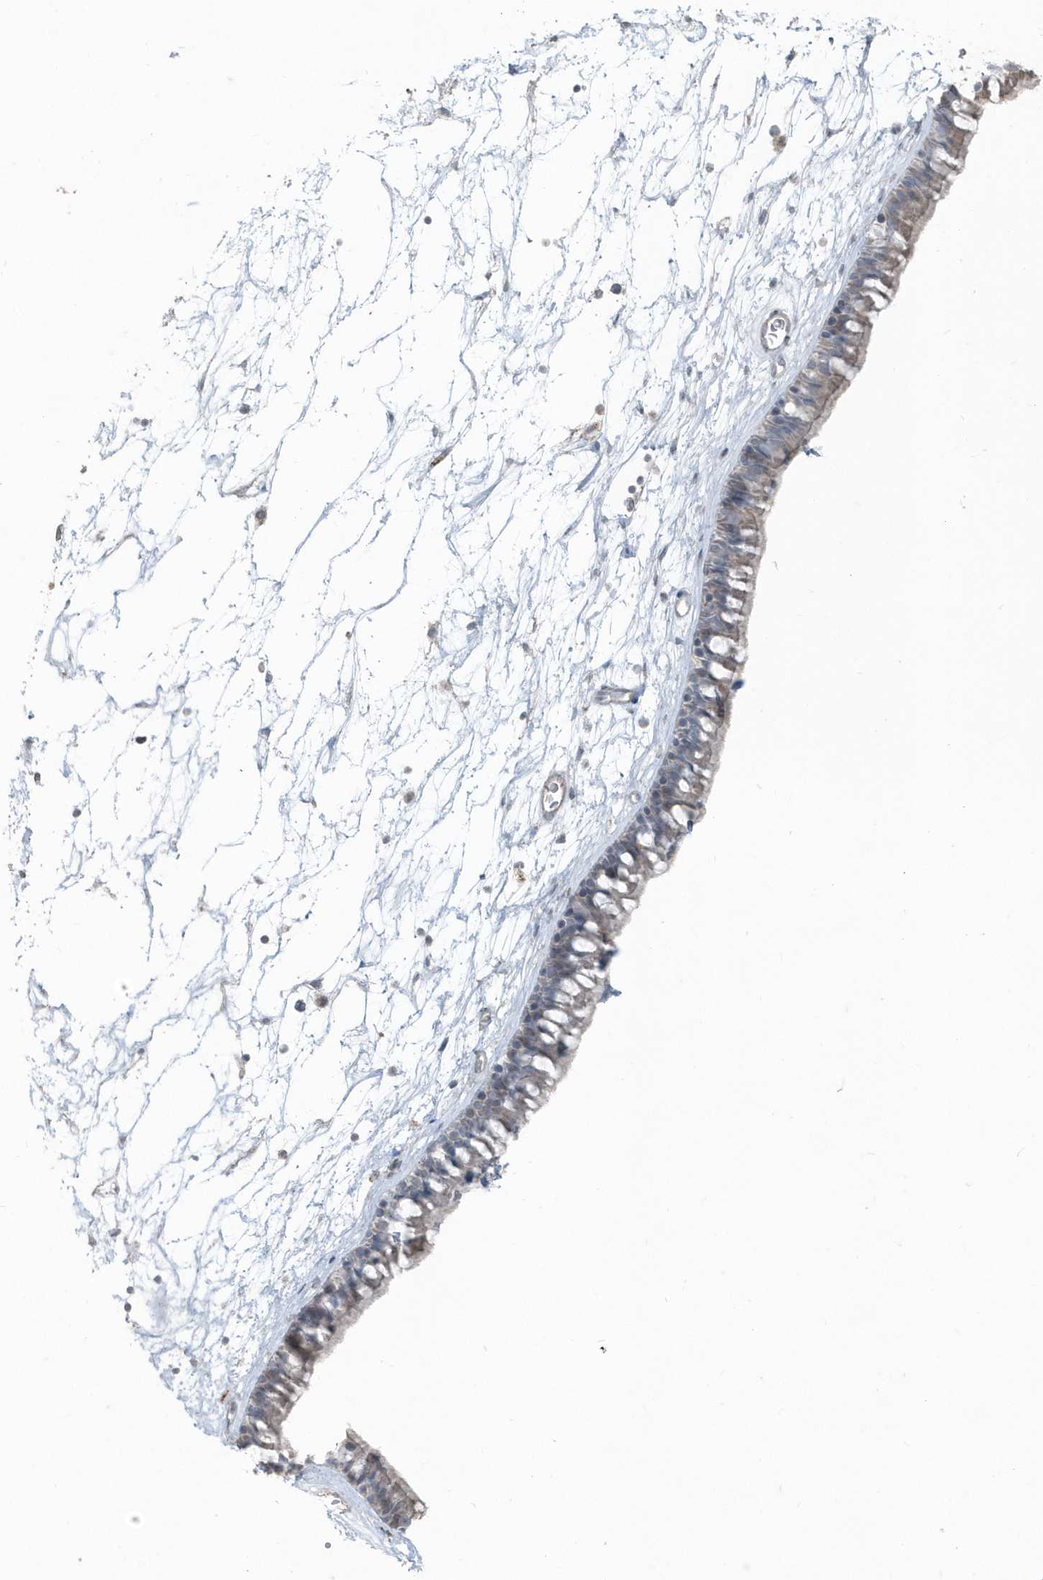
{"staining": {"intensity": "negative", "quantity": "none", "location": "none"}, "tissue": "nasopharynx", "cell_type": "Respiratory epithelial cells", "image_type": "normal", "snomed": [{"axis": "morphology", "description": "Normal tissue, NOS"}, {"axis": "topography", "description": "Nasopharynx"}], "caption": "Immunohistochemistry micrograph of normal nasopharynx: human nasopharynx stained with DAB (3,3'-diaminobenzidine) demonstrates no significant protein positivity in respiratory epithelial cells. (DAB (3,3'-diaminobenzidine) immunohistochemistry, high magnification).", "gene": "ACTC1", "patient": {"sex": "male", "age": 64}}